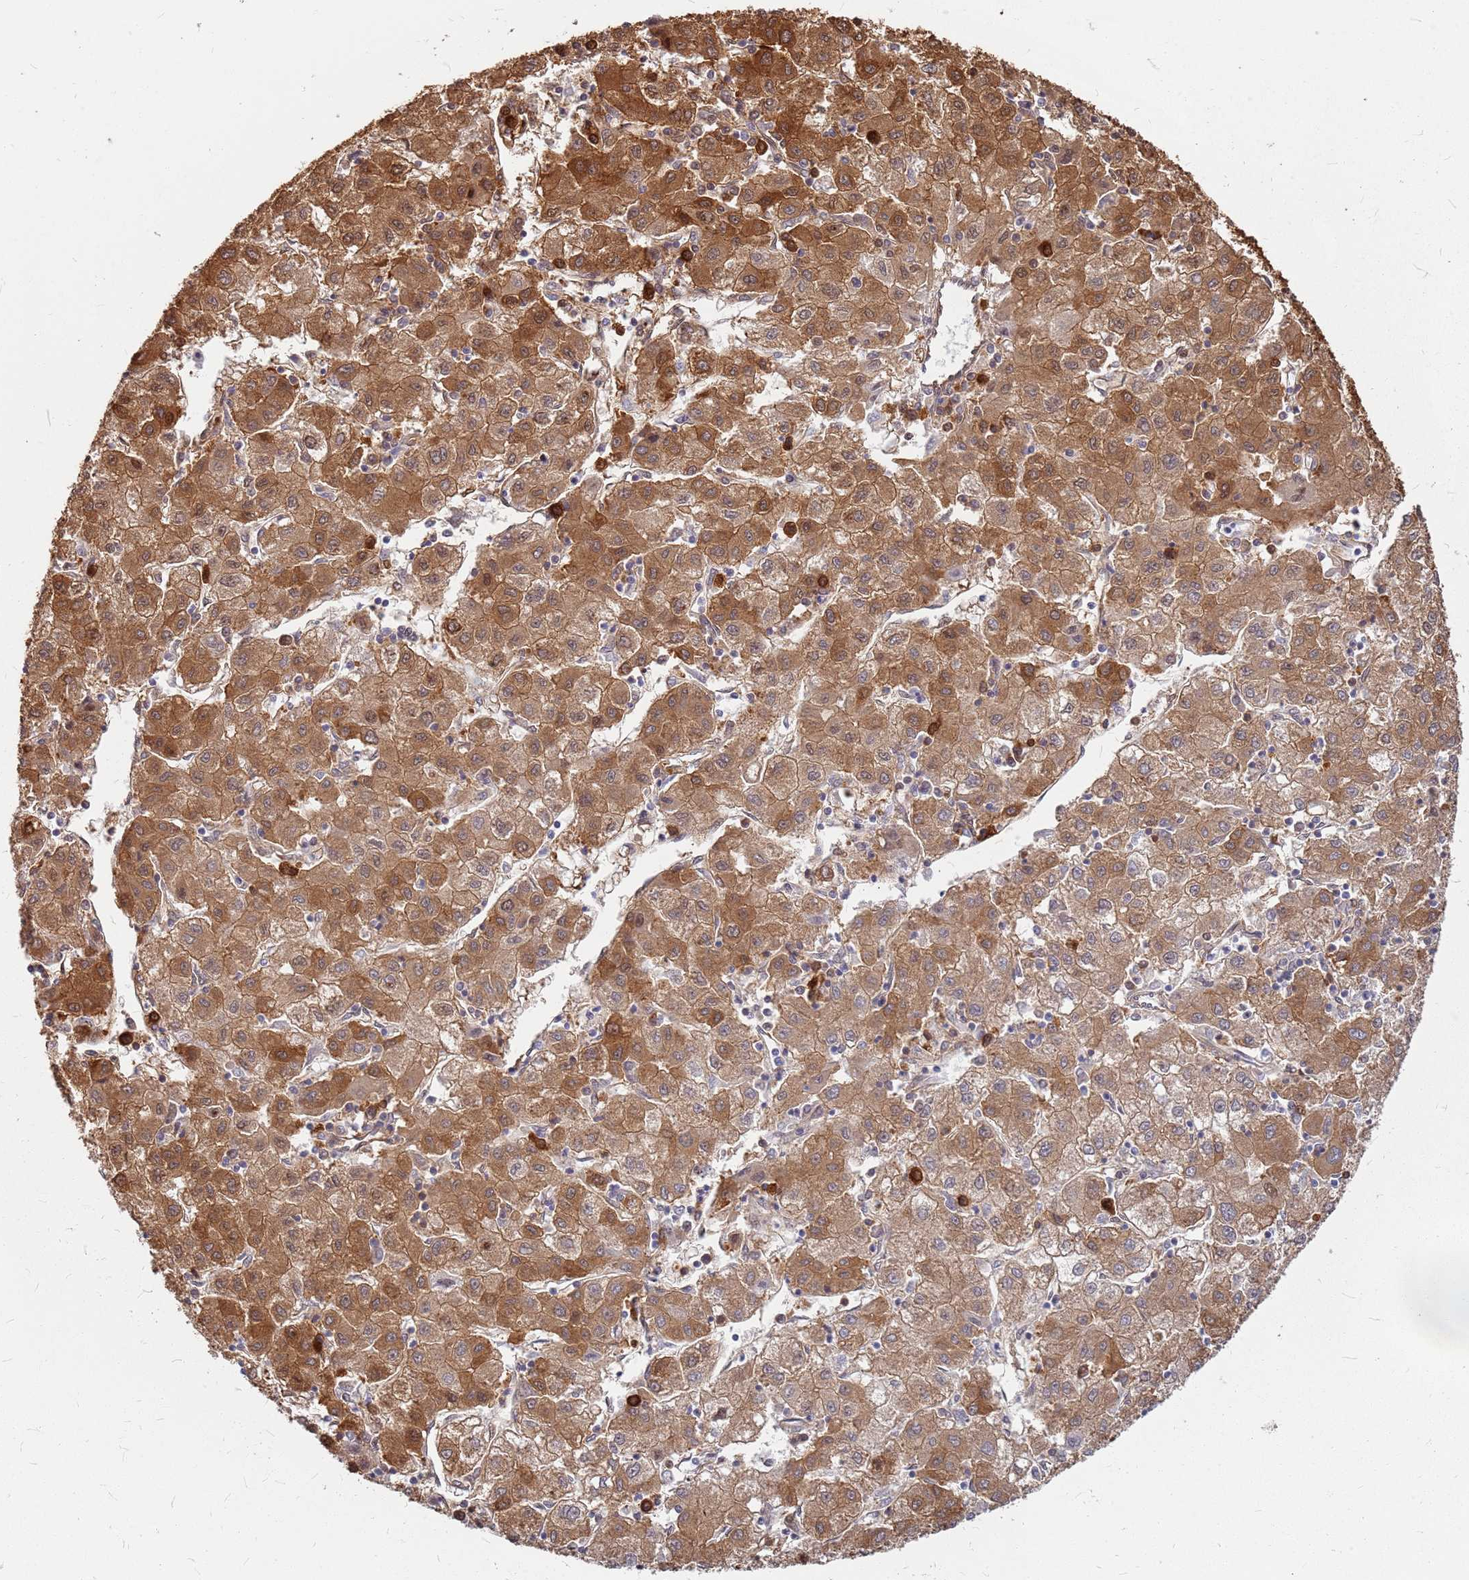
{"staining": {"intensity": "moderate", "quantity": ">75%", "location": "cytoplasmic/membranous"}, "tissue": "liver cancer", "cell_type": "Tumor cells", "image_type": "cancer", "snomed": [{"axis": "morphology", "description": "Carcinoma, Hepatocellular, NOS"}, {"axis": "topography", "description": "Liver"}], "caption": "Hepatocellular carcinoma (liver) stained with a brown dye displays moderate cytoplasmic/membranous positive expression in approximately >75% of tumor cells.", "gene": "HDX", "patient": {"sex": "male", "age": 72}}